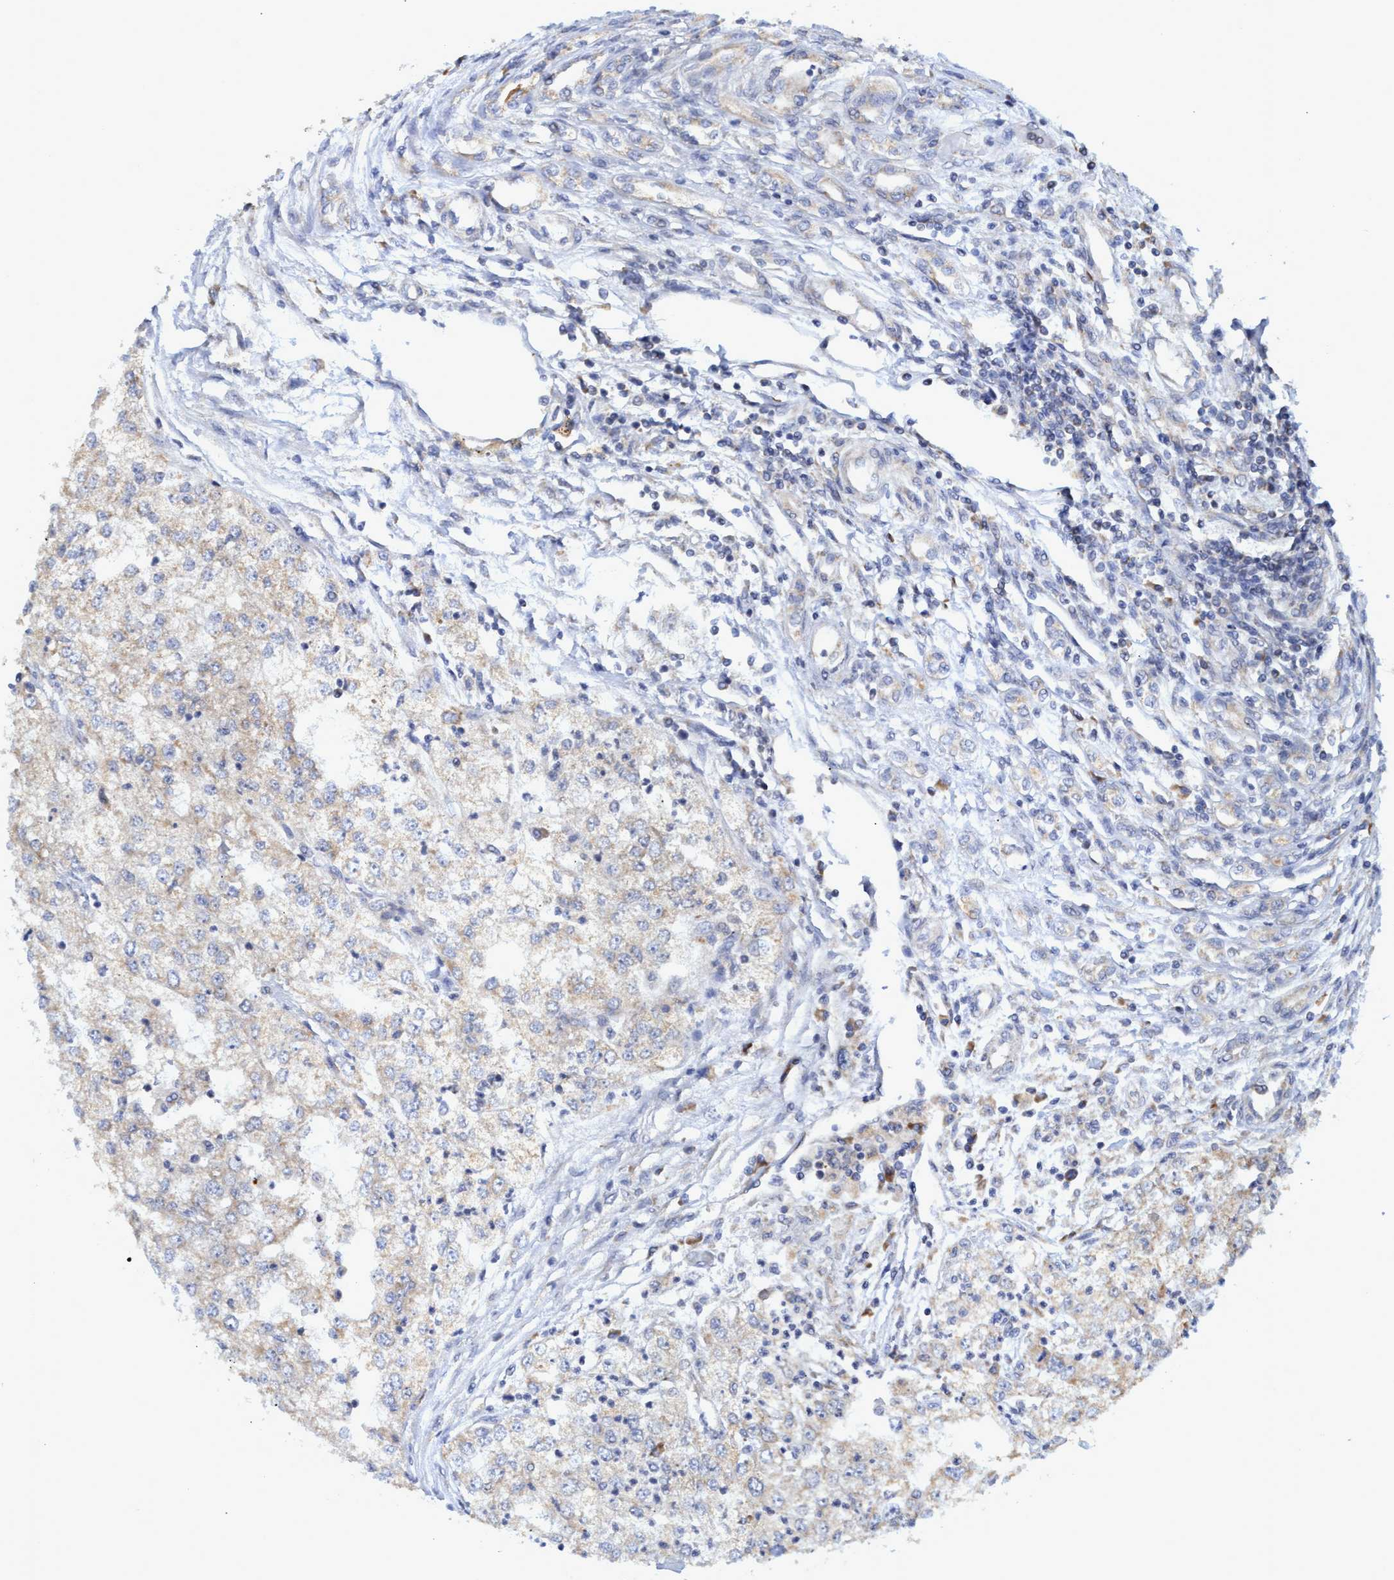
{"staining": {"intensity": "weak", "quantity": "<25%", "location": "cytoplasmic/membranous"}, "tissue": "renal cancer", "cell_type": "Tumor cells", "image_type": "cancer", "snomed": [{"axis": "morphology", "description": "Adenocarcinoma, NOS"}, {"axis": "topography", "description": "Kidney"}], "caption": "Renal adenocarcinoma was stained to show a protein in brown. There is no significant staining in tumor cells.", "gene": "NAT16", "patient": {"sex": "female", "age": 54}}